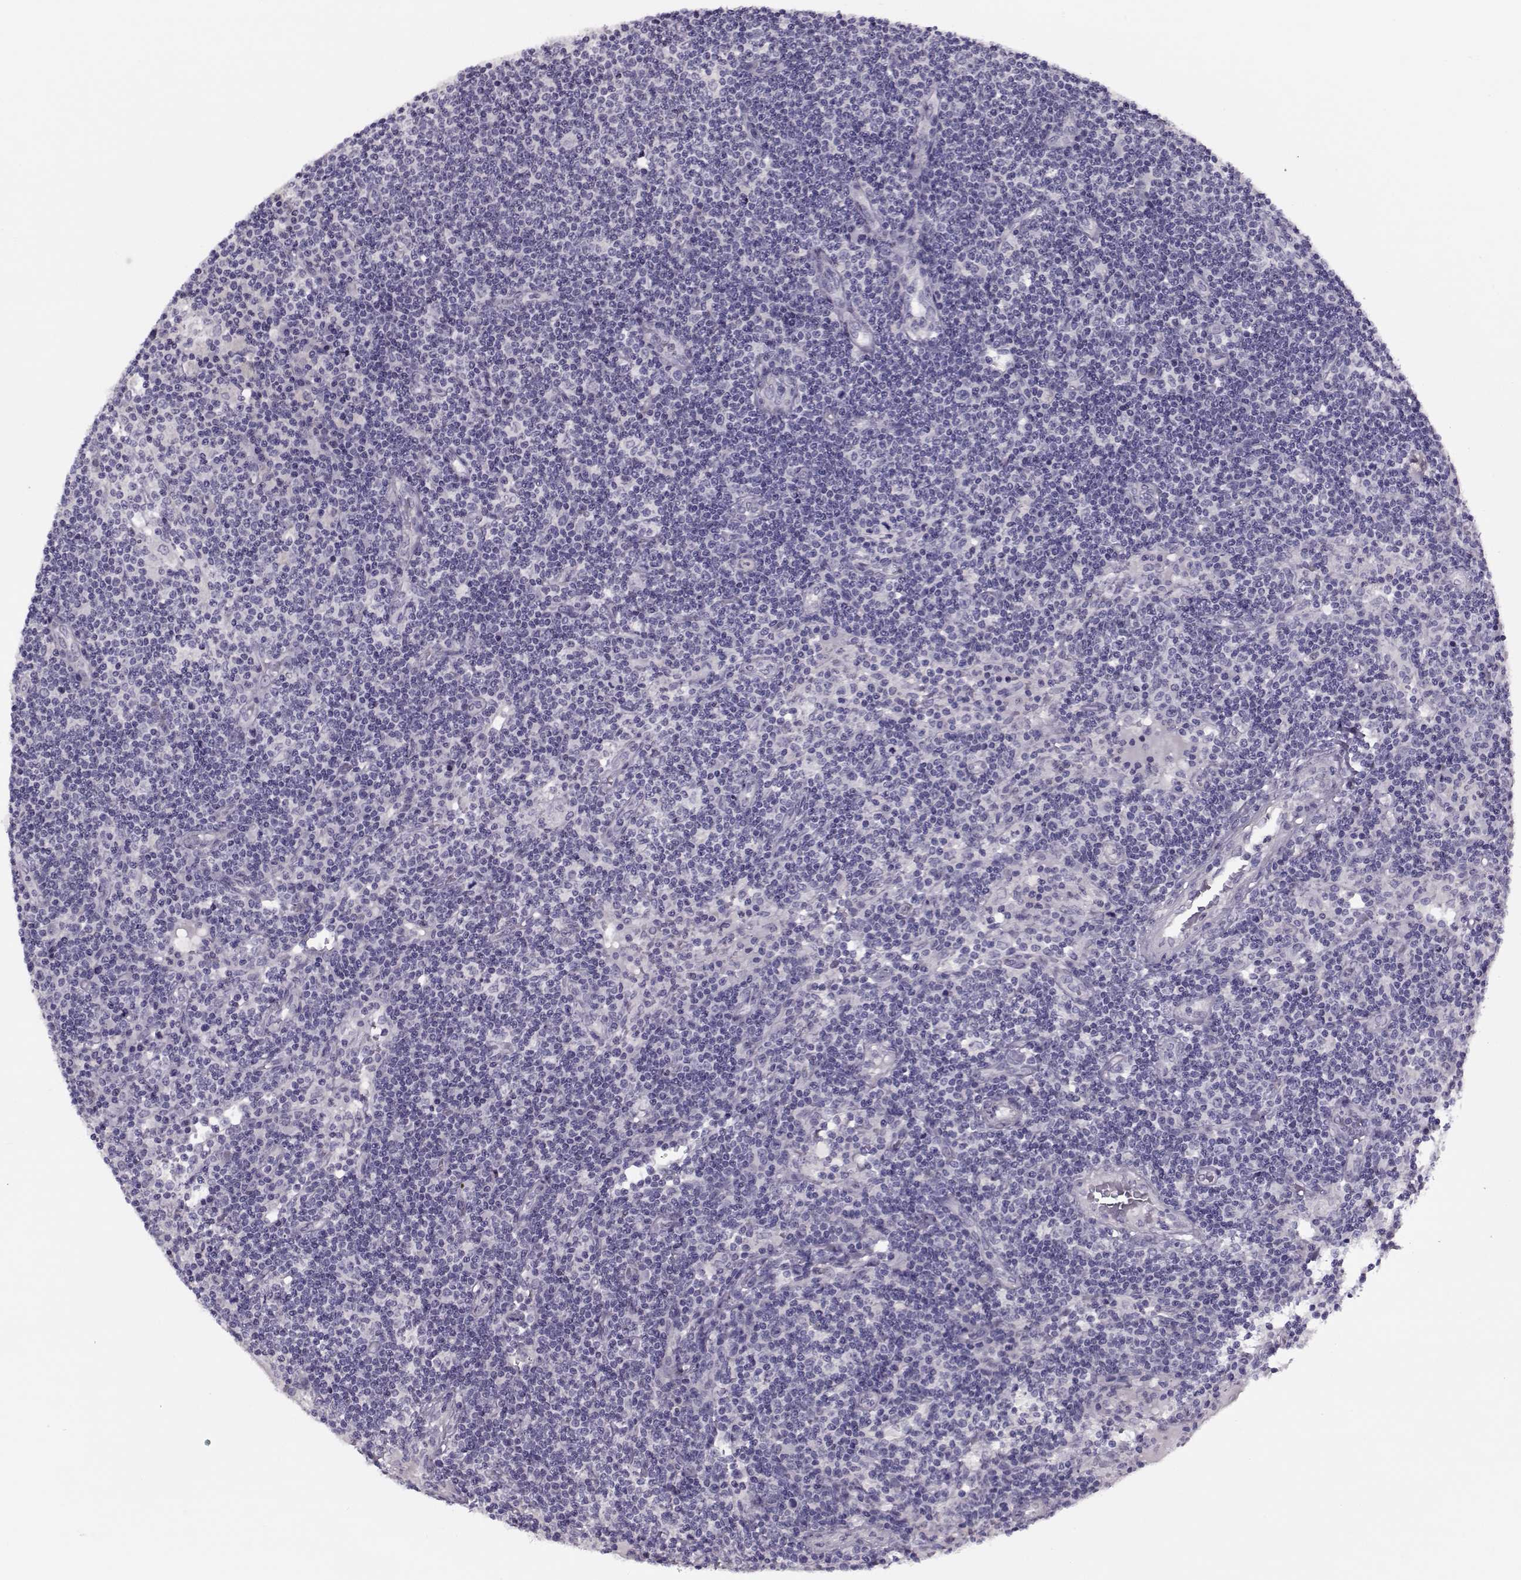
{"staining": {"intensity": "negative", "quantity": "none", "location": "none"}, "tissue": "lymph node", "cell_type": "Germinal center cells", "image_type": "normal", "snomed": [{"axis": "morphology", "description": "Normal tissue, NOS"}, {"axis": "topography", "description": "Lymph node"}], "caption": "Immunohistochemistry of unremarkable human lymph node demonstrates no expression in germinal center cells. (DAB IHC, high magnification).", "gene": "CIBAR1", "patient": {"sex": "female", "age": 72}}